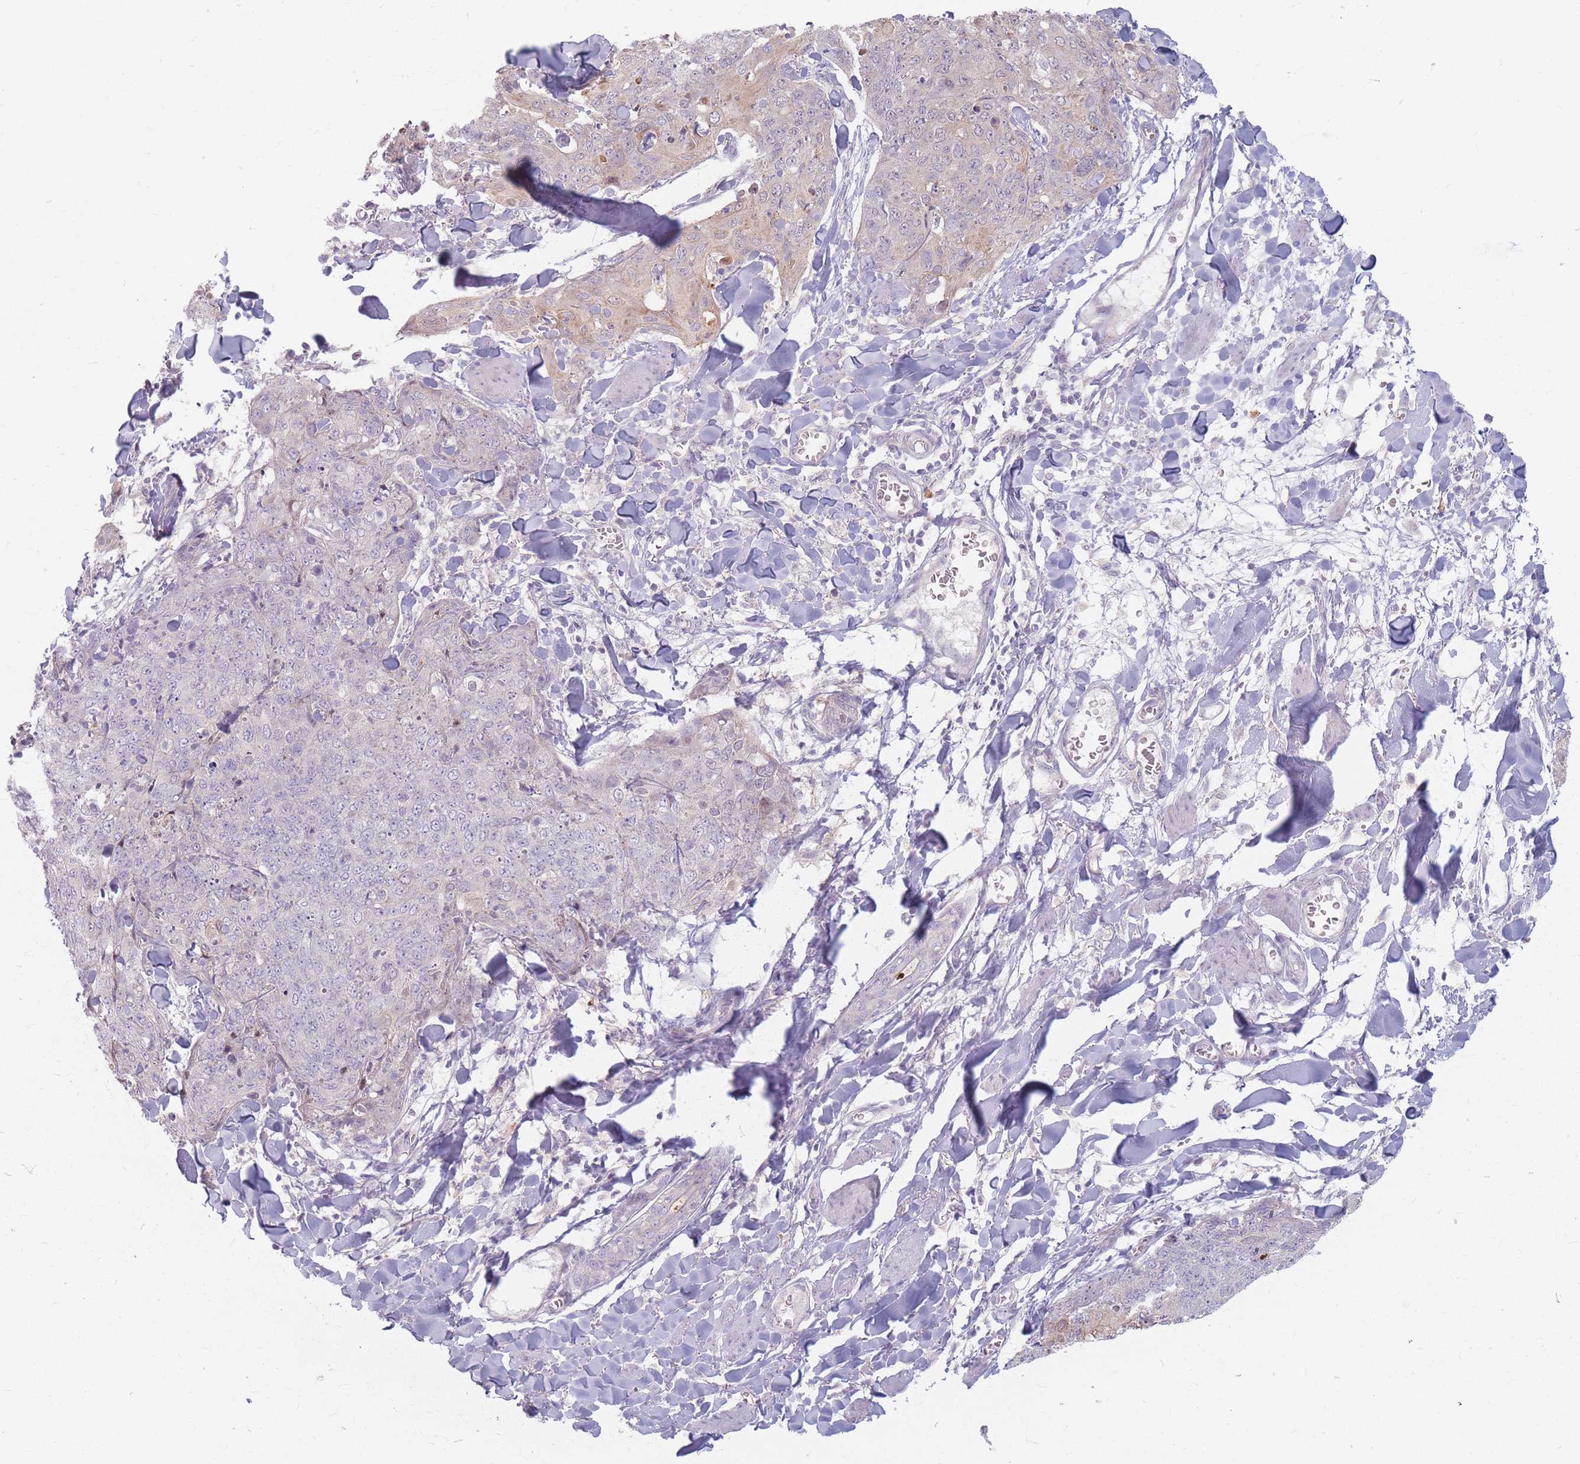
{"staining": {"intensity": "negative", "quantity": "none", "location": "none"}, "tissue": "skin cancer", "cell_type": "Tumor cells", "image_type": "cancer", "snomed": [{"axis": "morphology", "description": "Squamous cell carcinoma, NOS"}, {"axis": "topography", "description": "Skin"}, {"axis": "topography", "description": "Vulva"}], "caption": "Tumor cells are negative for brown protein staining in skin cancer (squamous cell carcinoma).", "gene": "CHCHD7", "patient": {"sex": "female", "age": 85}}